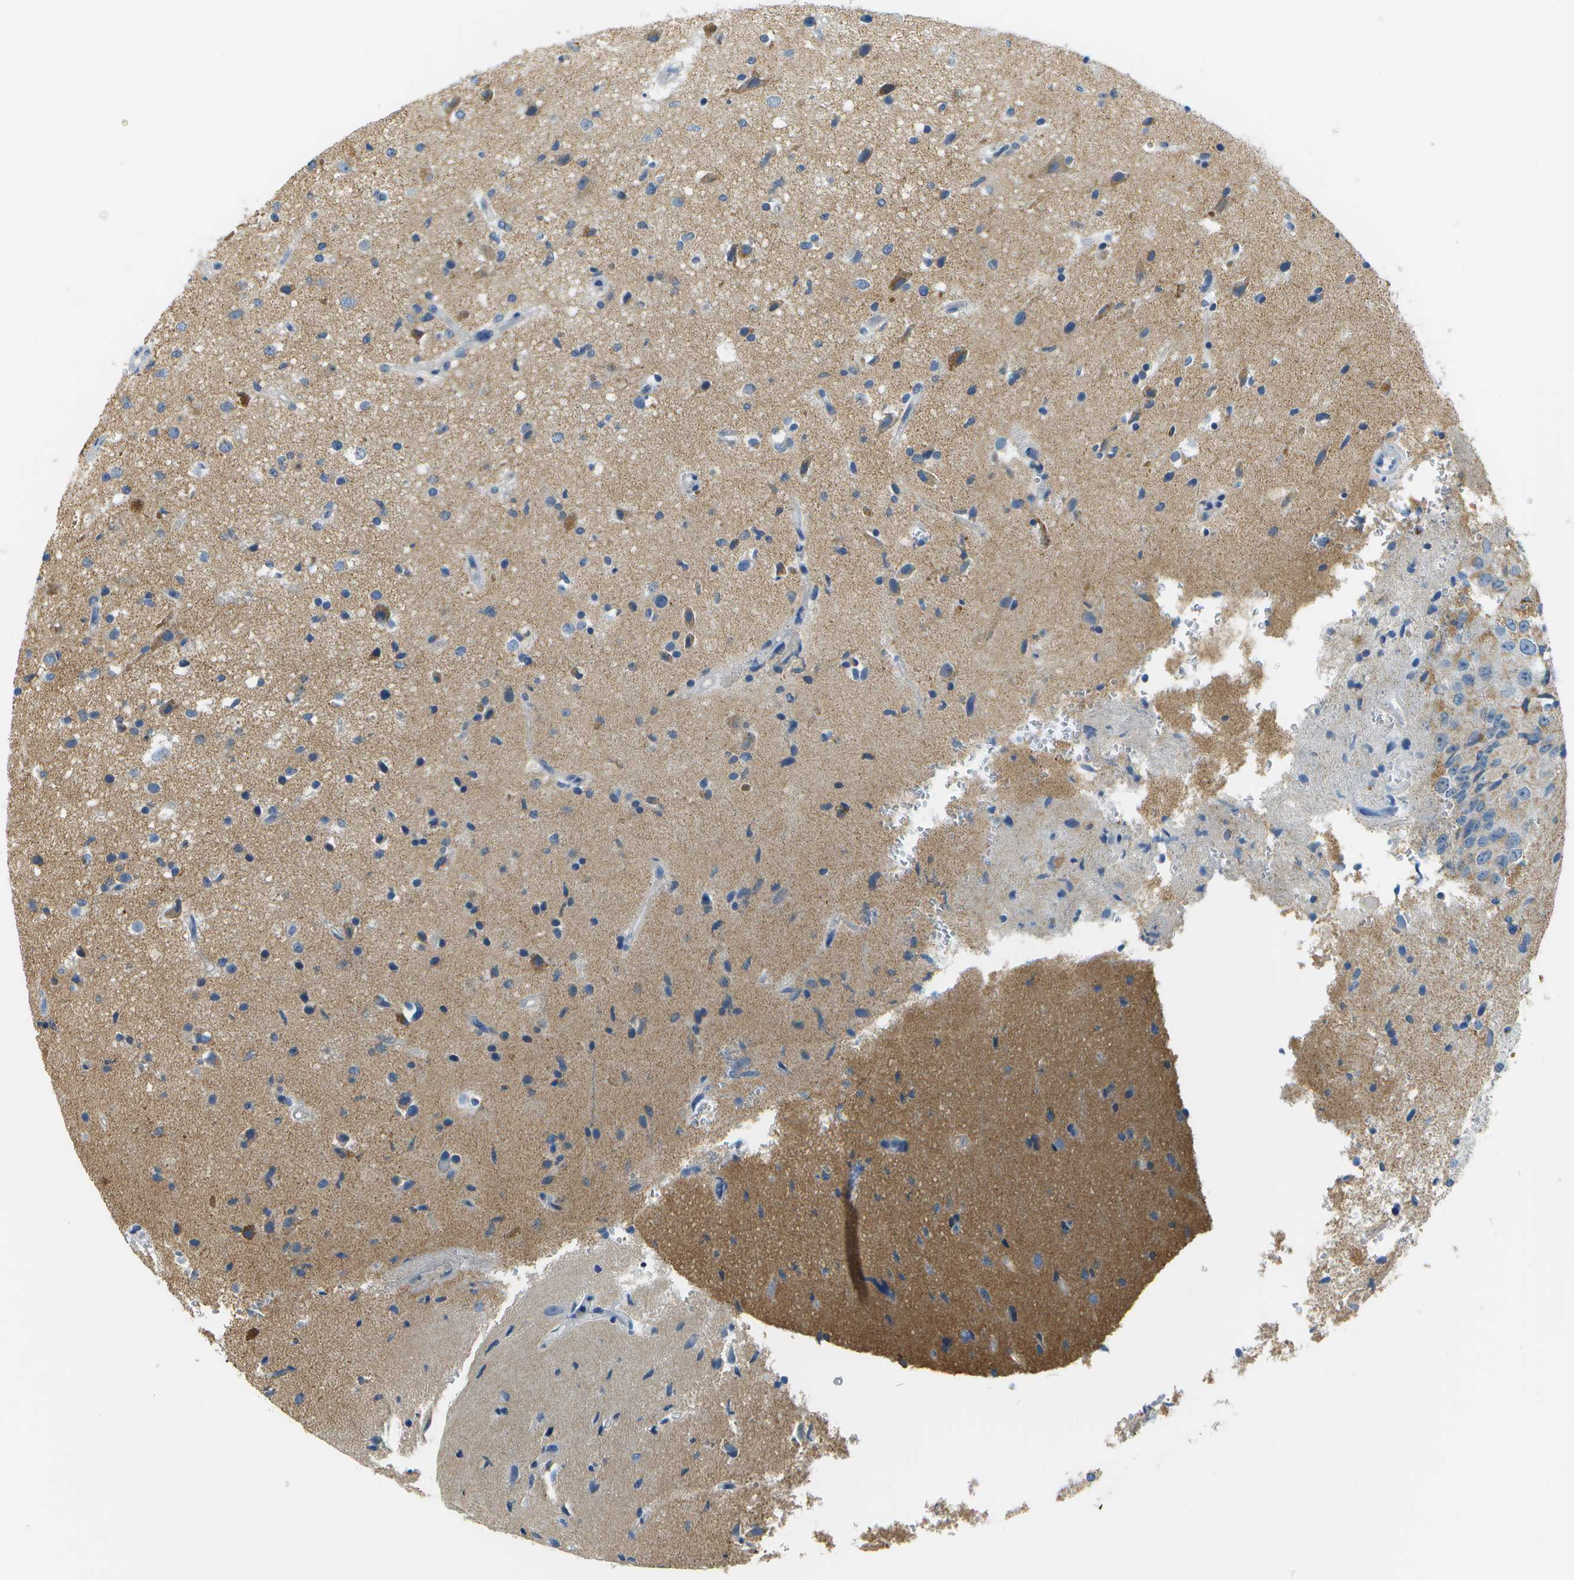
{"staining": {"intensity": "weak", "quantity": "<25%", "location": "cytoplasmic/membranous"}, "tissue": "glioma", "cell_type": "Tumor cells", "image_type": "cancer", "snomed": [{"axis": "morphology", "description": "Glioma, malignant, High grade"}, {"axis": "topography", "description": "Brain"}], "caption": "Immunohistochemical staining of malignant glioma (high-grade) reveals no significant expression in tumor cells. (Stains: DAB (3,3'-diaminobenzidine) IHC with hematoxylin counter stain, Microscopy: brightfield microscopy at high magnification).", "gene": "PTGIS", "patient": {"sex": "male", "age": 33}}